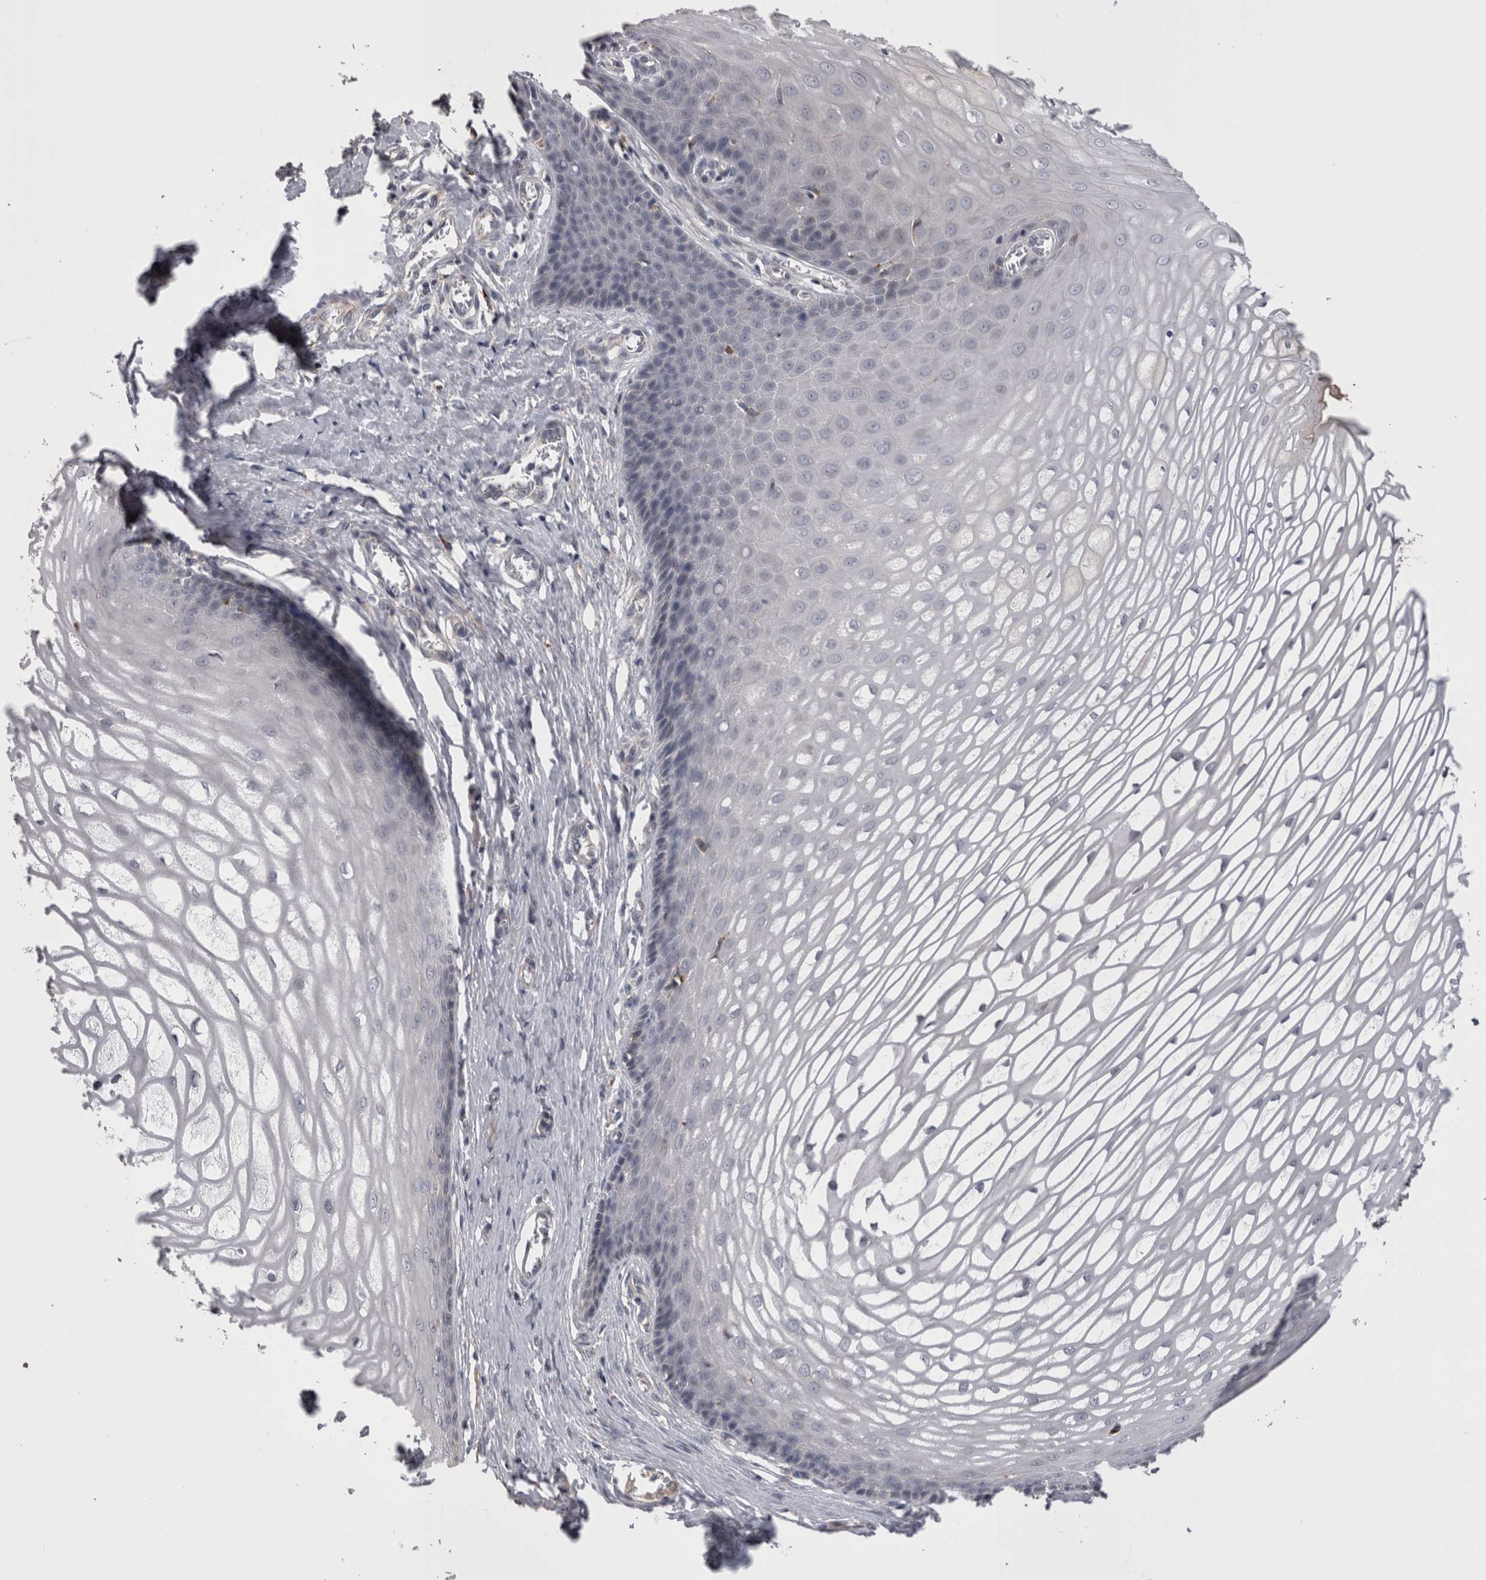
{"staining": {"intensity": "negative", "quantity": "none", "location": "none"}, "tissue": "cervix", "cell_type": "Glandular cells", "image_type": "normal", "snomed": [{"axis": "morphology", "description": "Normal tissue, NOS"}, {"axis": "topography", "description": "Cervix"}], "caption": "Immunohistochemical staining of normal human cervix reveals no significant expression in glandular cells. Brightfield microscopy of immunohistochemistry stained with DAB (brown) and hematoxylin (blue), captured at high magnification.", "gene": "STC1", "patient": {"sex": "female", "age": 55}}